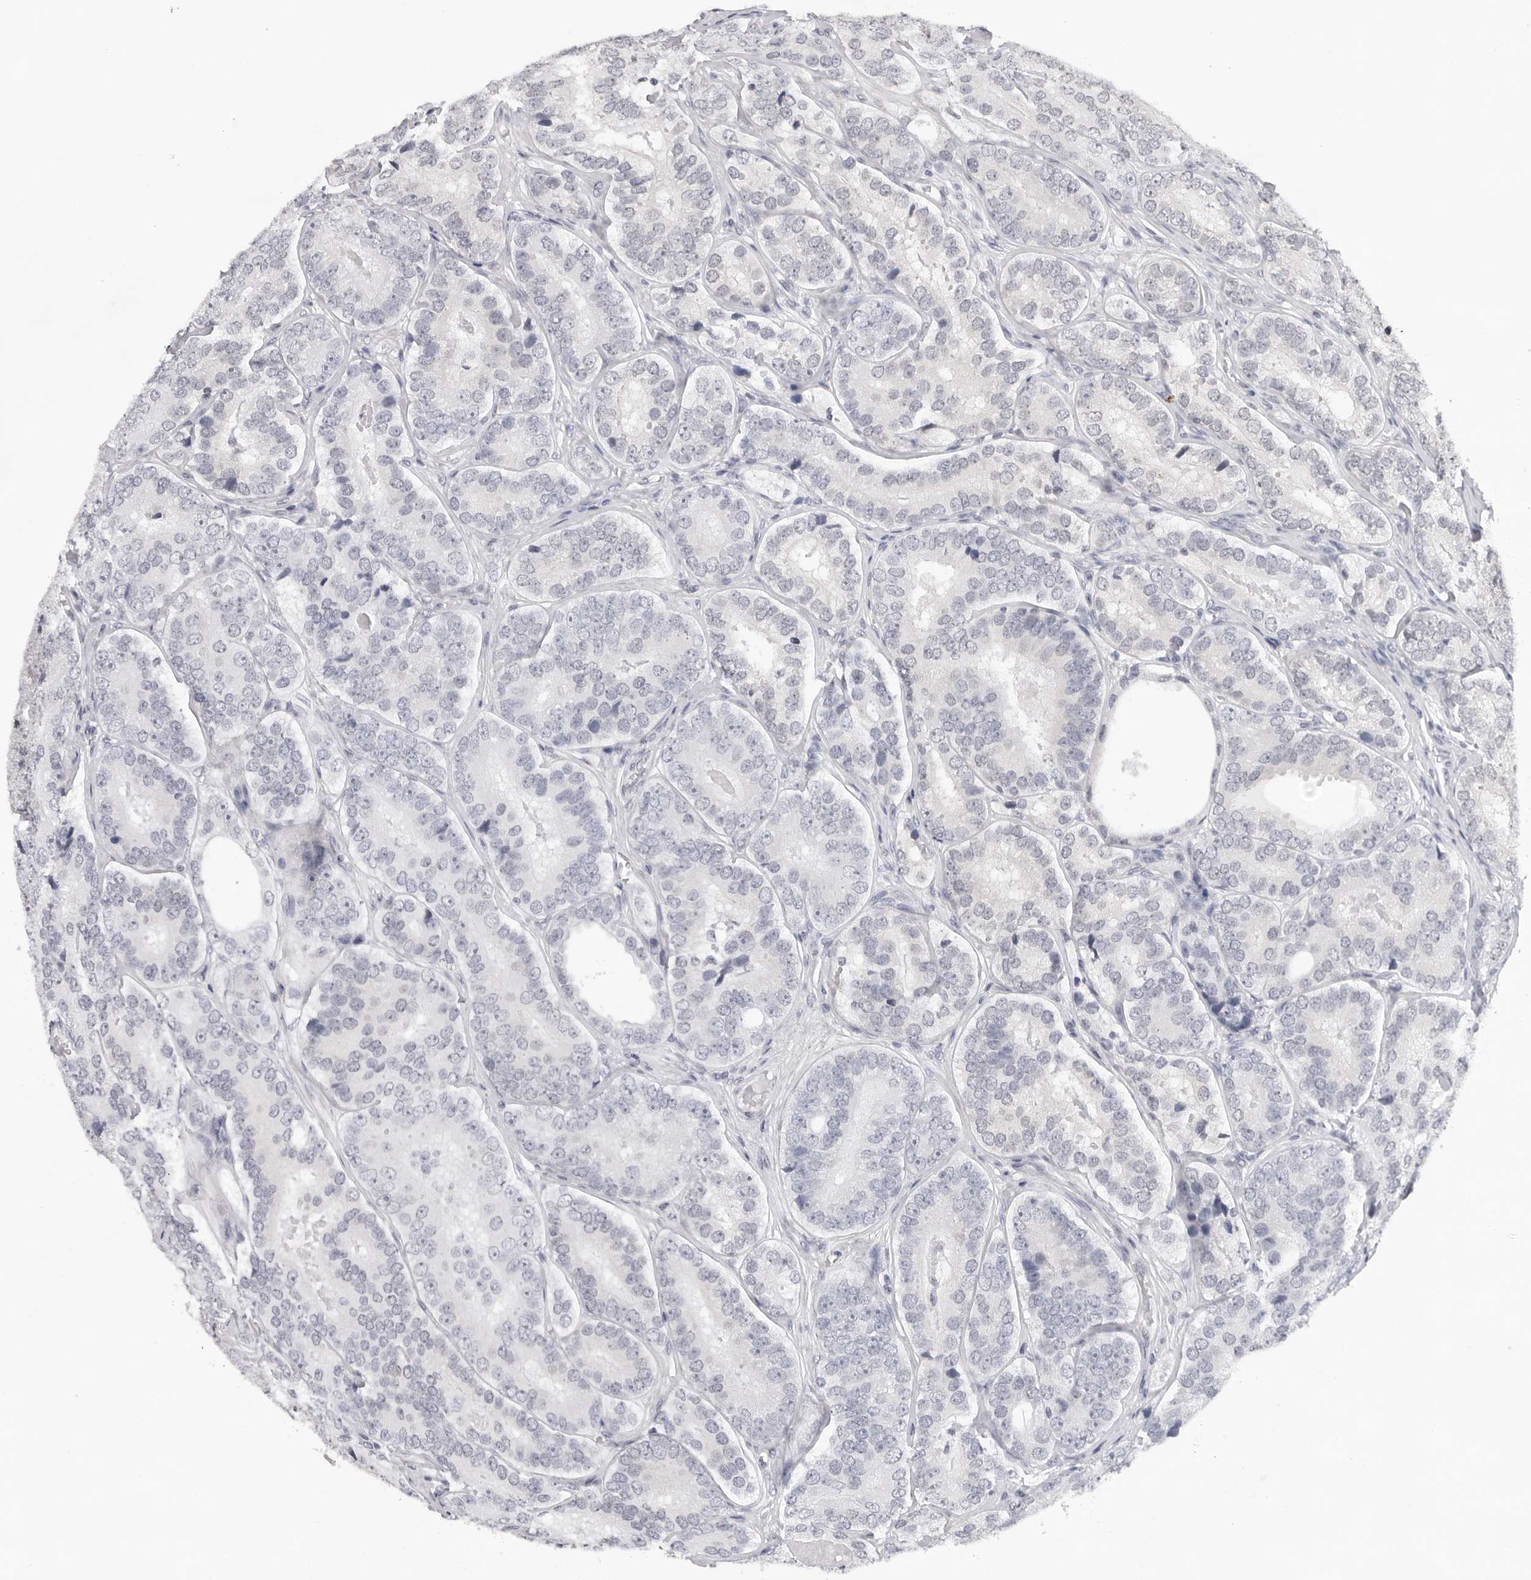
{"staining": {"intensity": "negative", "quantity": "none", "location": "none"}, "tissue": "prostate cancer", "cell_type": "Tumor cells", "image_type": "cancer", "snomed": [{"axis": "morphology", "description": "Adenocarcinoma, High grade"}, {"axis": "topography", "description": "Prostate"}], "caption": "This is an immunohistochemistry histopathology image of prostate cancer (high-grade adenocarcinoma). There is no positivity in tumor cells.", "gene": "CASP7", "patient": {"sex": "male", "age": 56}}